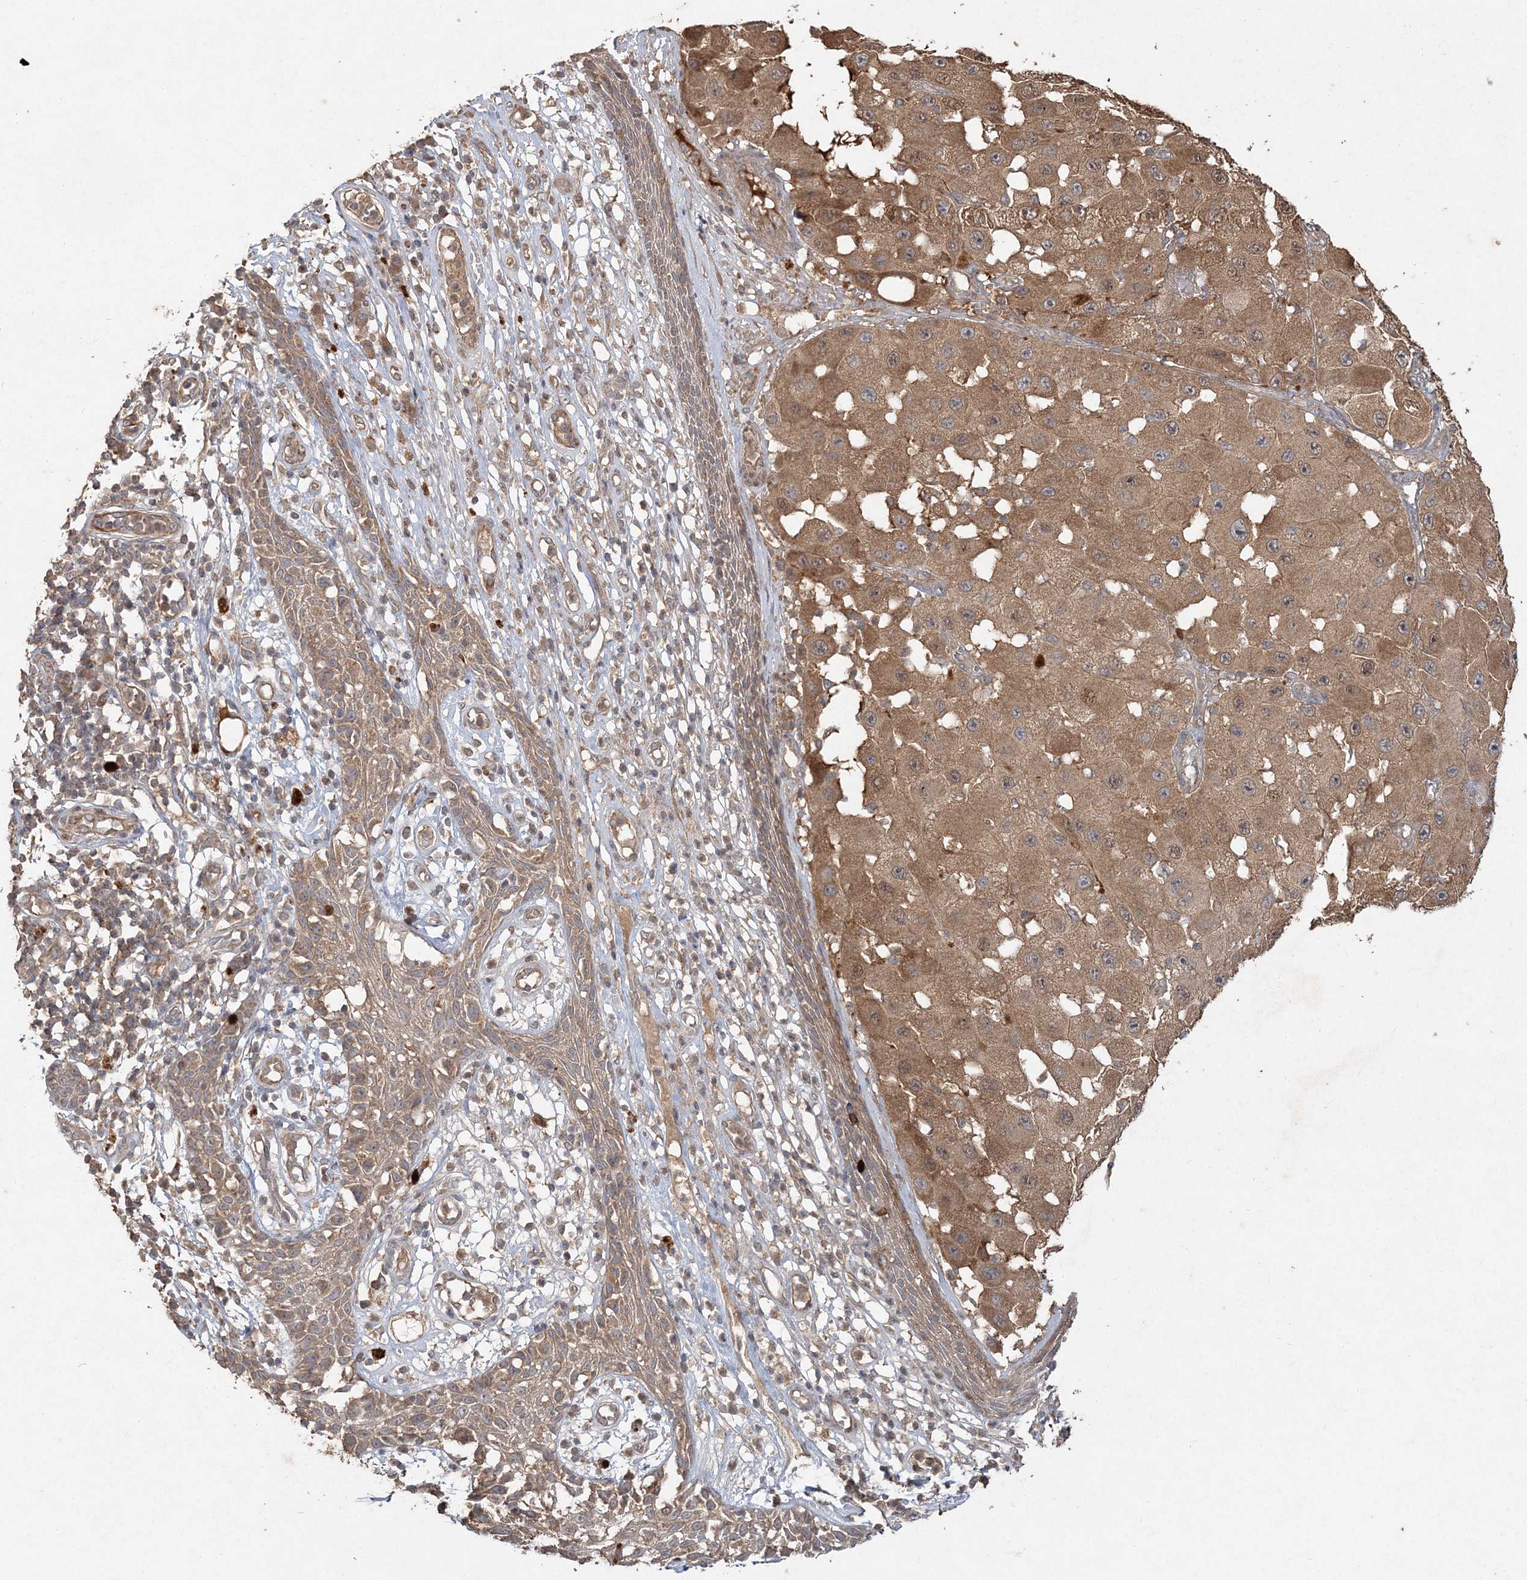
{"staining": {"intensity": "moderate", "quantity": ">75%", "location": "cytoplasmic/membranous"}, "tissue": "melanoma", "cell_type": "Tumor cells", "image_type": "cancer", "snomed": [{"axis": "morphology", "description": "Malignant melanoma, NOS"}, {"axis": "topography", "description": "Skin"}], "caption": "Brown immunohistochemical staining in melanoma displays moderate cytoplasmic/membranous positivity in approximately >75% of tumor cells.", "gene": "SPRY1", "patient": {"sex": "female", "age": 81}}